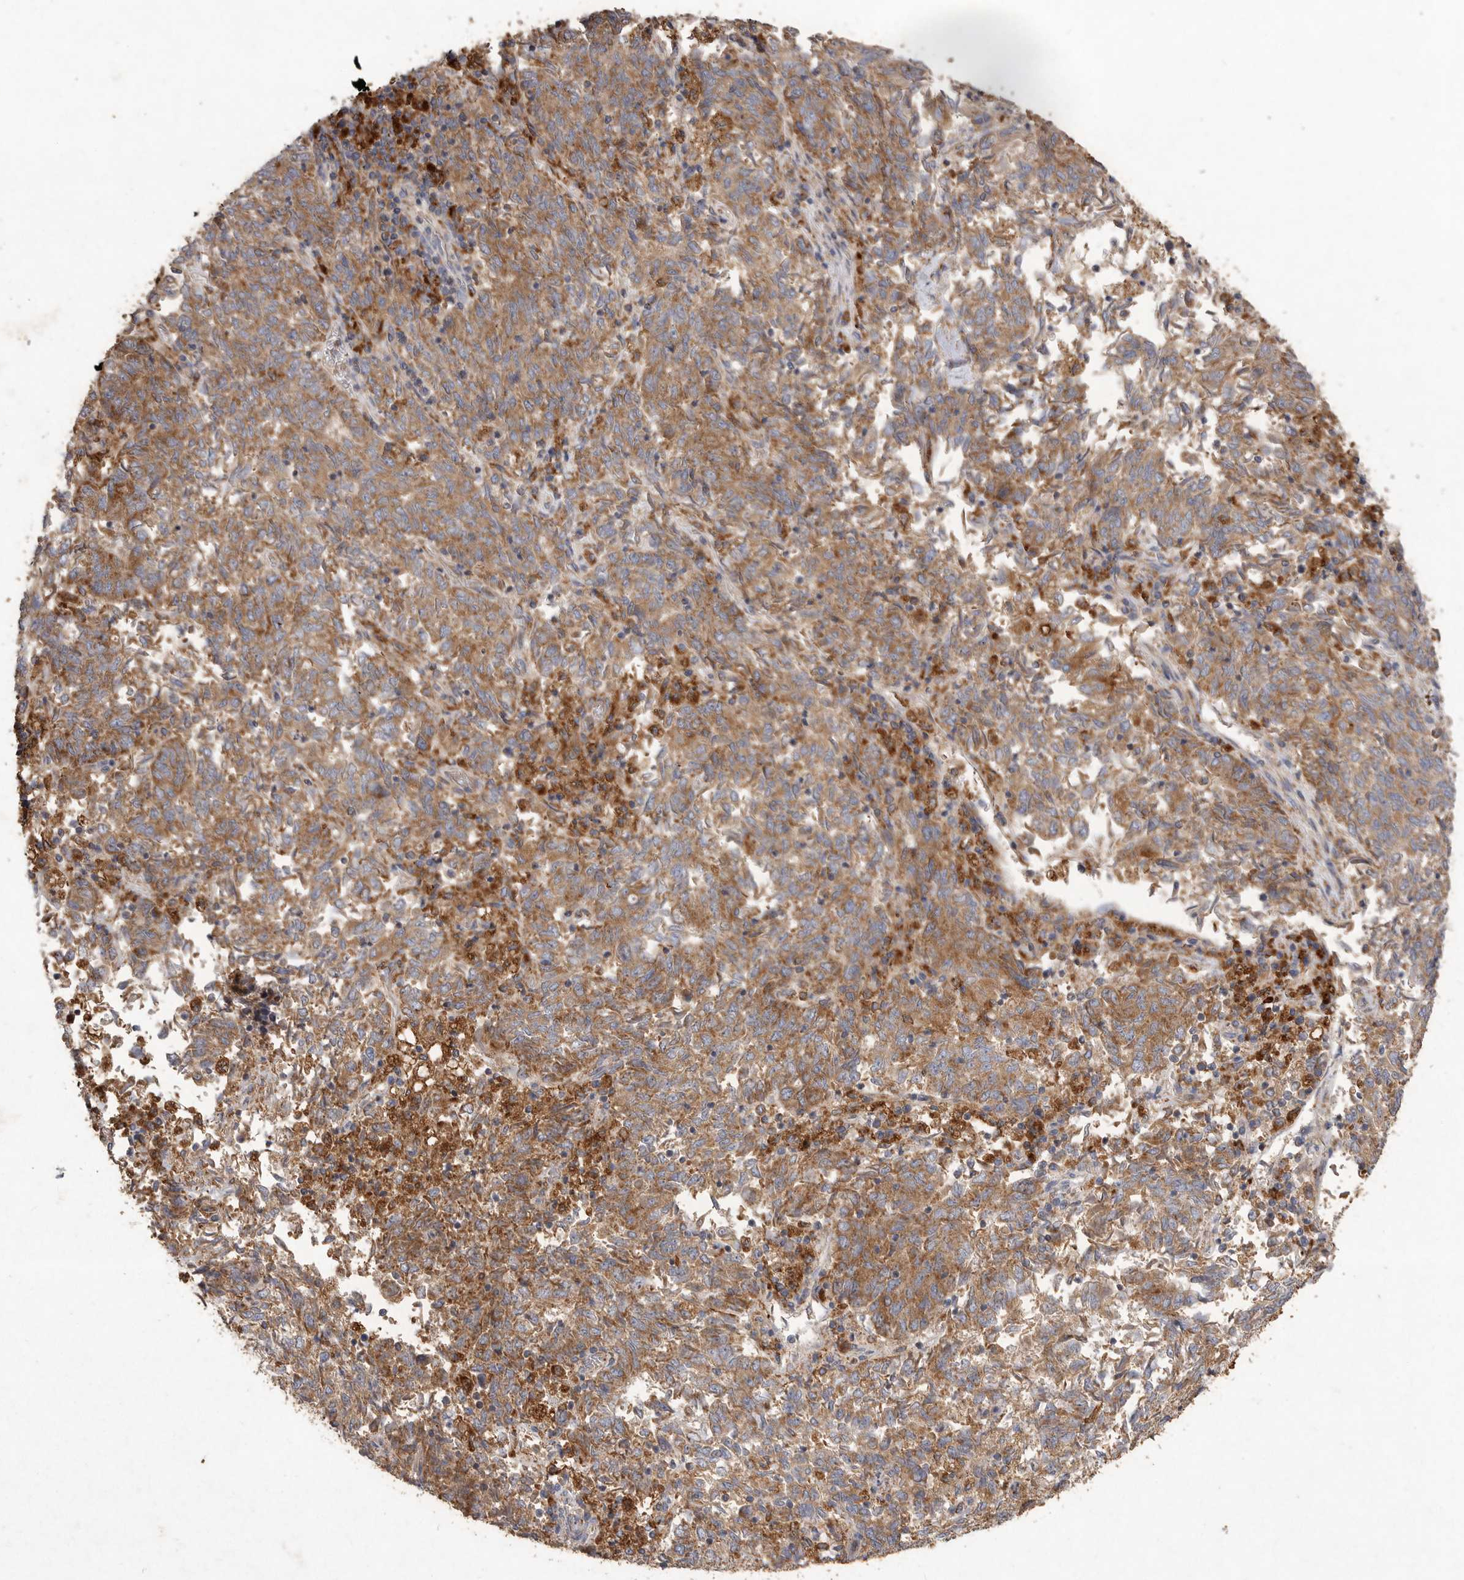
{"staining": {"intensity": "moderate", "quantity": ">75%", "location": "cytoplasmic/membranous"}, "tissue": "endometrial cancer", "cell_type": "Tumor cells", "image_type": "cancer", "snomed": [{"axis": "morphology", "description": "Adenocarcinoma, NOS"}, {"axis": "topography", "description": "Endometrium"}], "caption": "Immunohistochemistry (IHC) of endometrial cancer (adenocarcinoma) shows medium levels of moderate cytoplasmic/membranous staining in about >75% of tumor cells. The staining was performed using DAB (3,3'-diaminobenzidine), with brown indicating positive protein expression. Nuclei are stained blue with hematoxylin.", "gene": "MRPL41", "patient": {"sex": "female", "age": 80}}